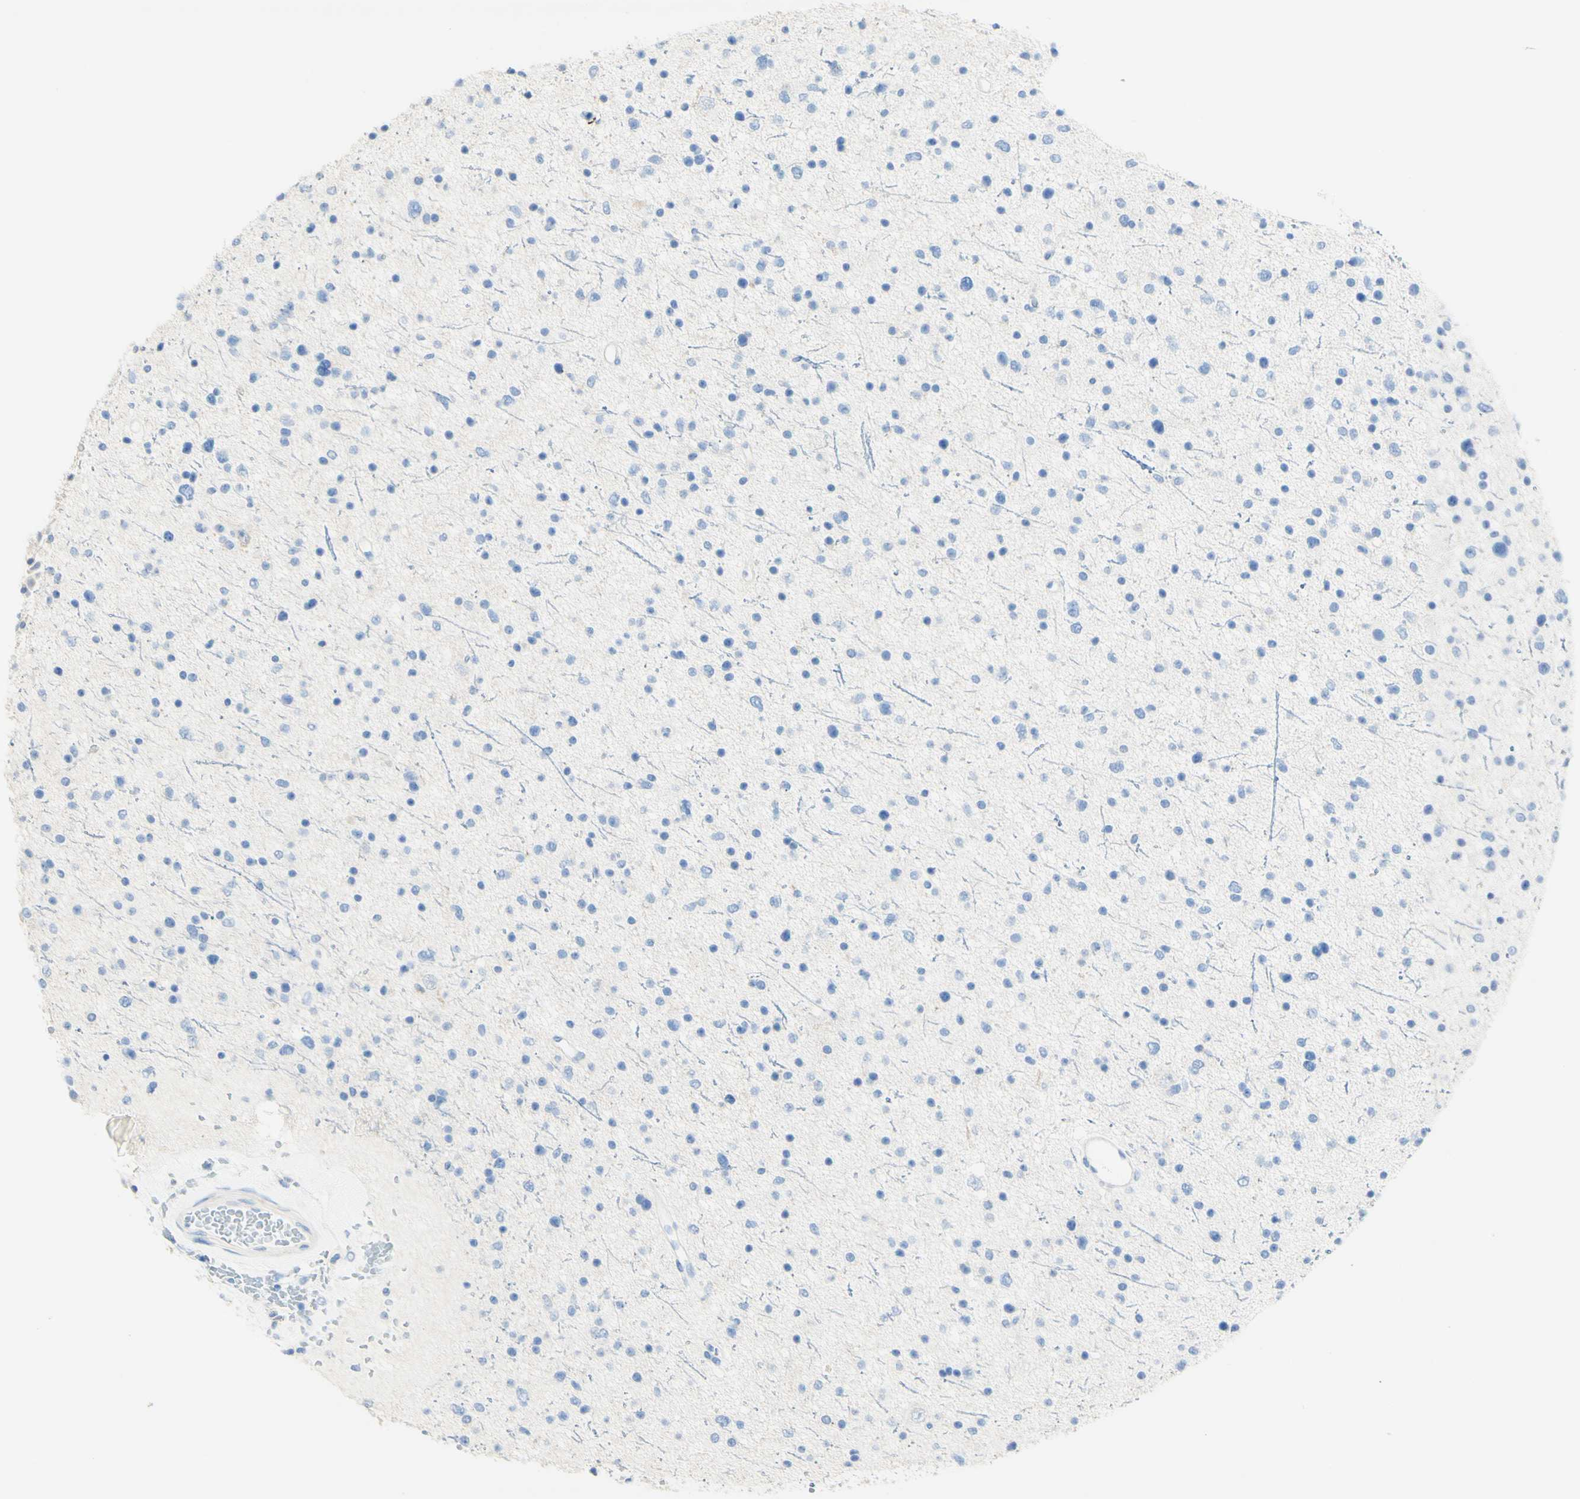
{"staining": {"intensity": "negative", "quantity": "none", "location": "none"}, "tissue": "glioma", "cell_type": "Tumor cells", "image_type": "cancer", "snomed": [{"axis": "morphology", "description": "Glioma, malignant, Low grade"}, {"axis": "topography", "description": "Brain"}], "caption": "High magnification brightfield microscopy of malignant low-grade glioma stained with DAB (brown) and counterstained with hematoxylin (blue): tumor cells show no significant expression.", "gene": "PIGR", "patient": {"sex": "female", "age": 37}}